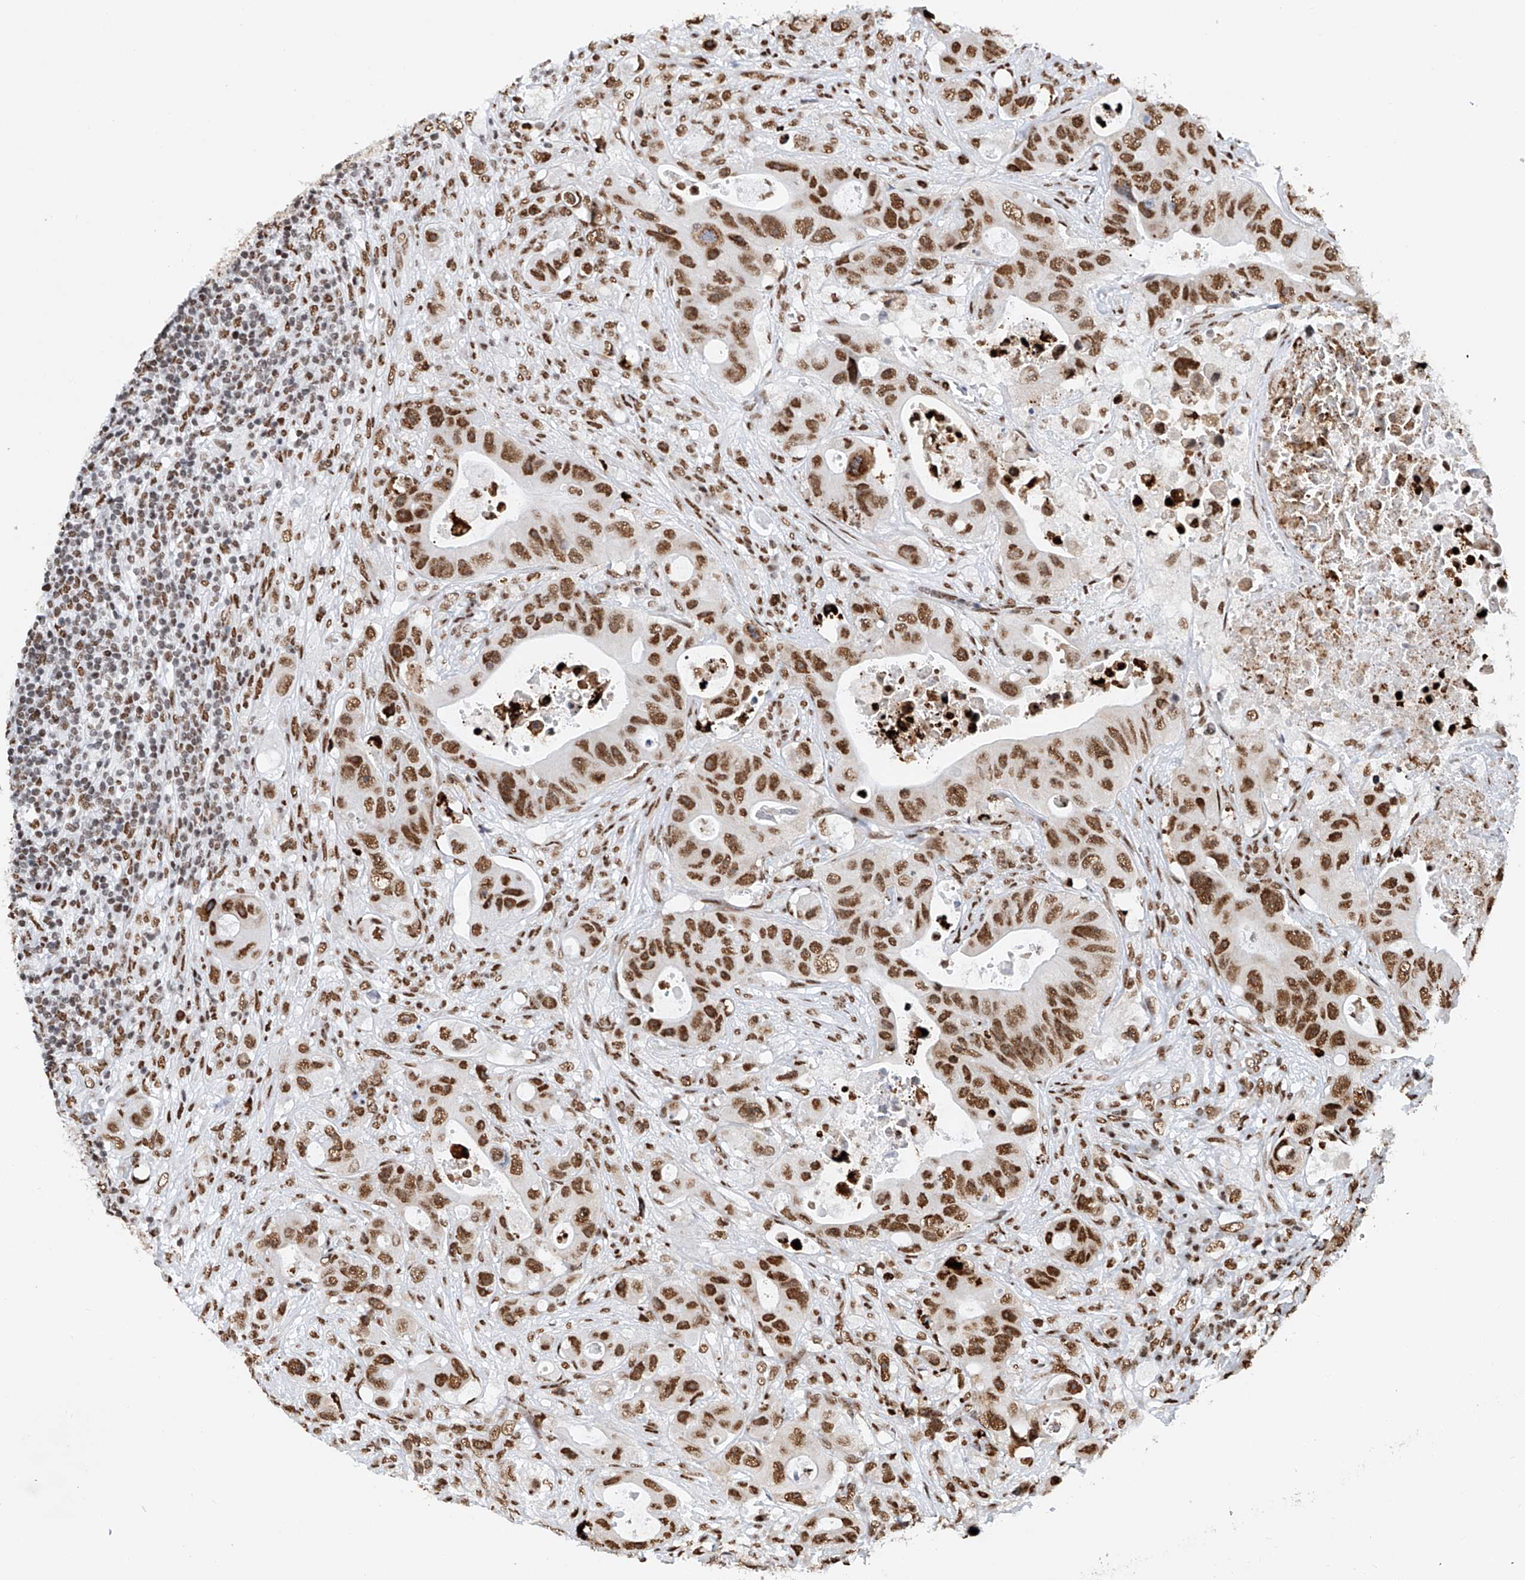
{"staining": {"intensity": "moderate", "quantity": ">75%", "location": "nuclear"}, "tissue": "colorectal cancer", "cell_type": "Tumor cells", "image_type": "cancer", "snomed": [{"axis": "morphology", "description": "Adenocarcinoma, NOS"}, {"axis": "topography", "description": "Colon"}], "caption": "Adenocarcinoma (colorectal) was stained to show a protein in brown. There is medium levels of moderate nuclear expression in approximately >75% of tumor cells. (IHC, brightfield microscopy, high magnification).", "gene": "SRSF6", "patient": {"sex": "female", "age": 46}}